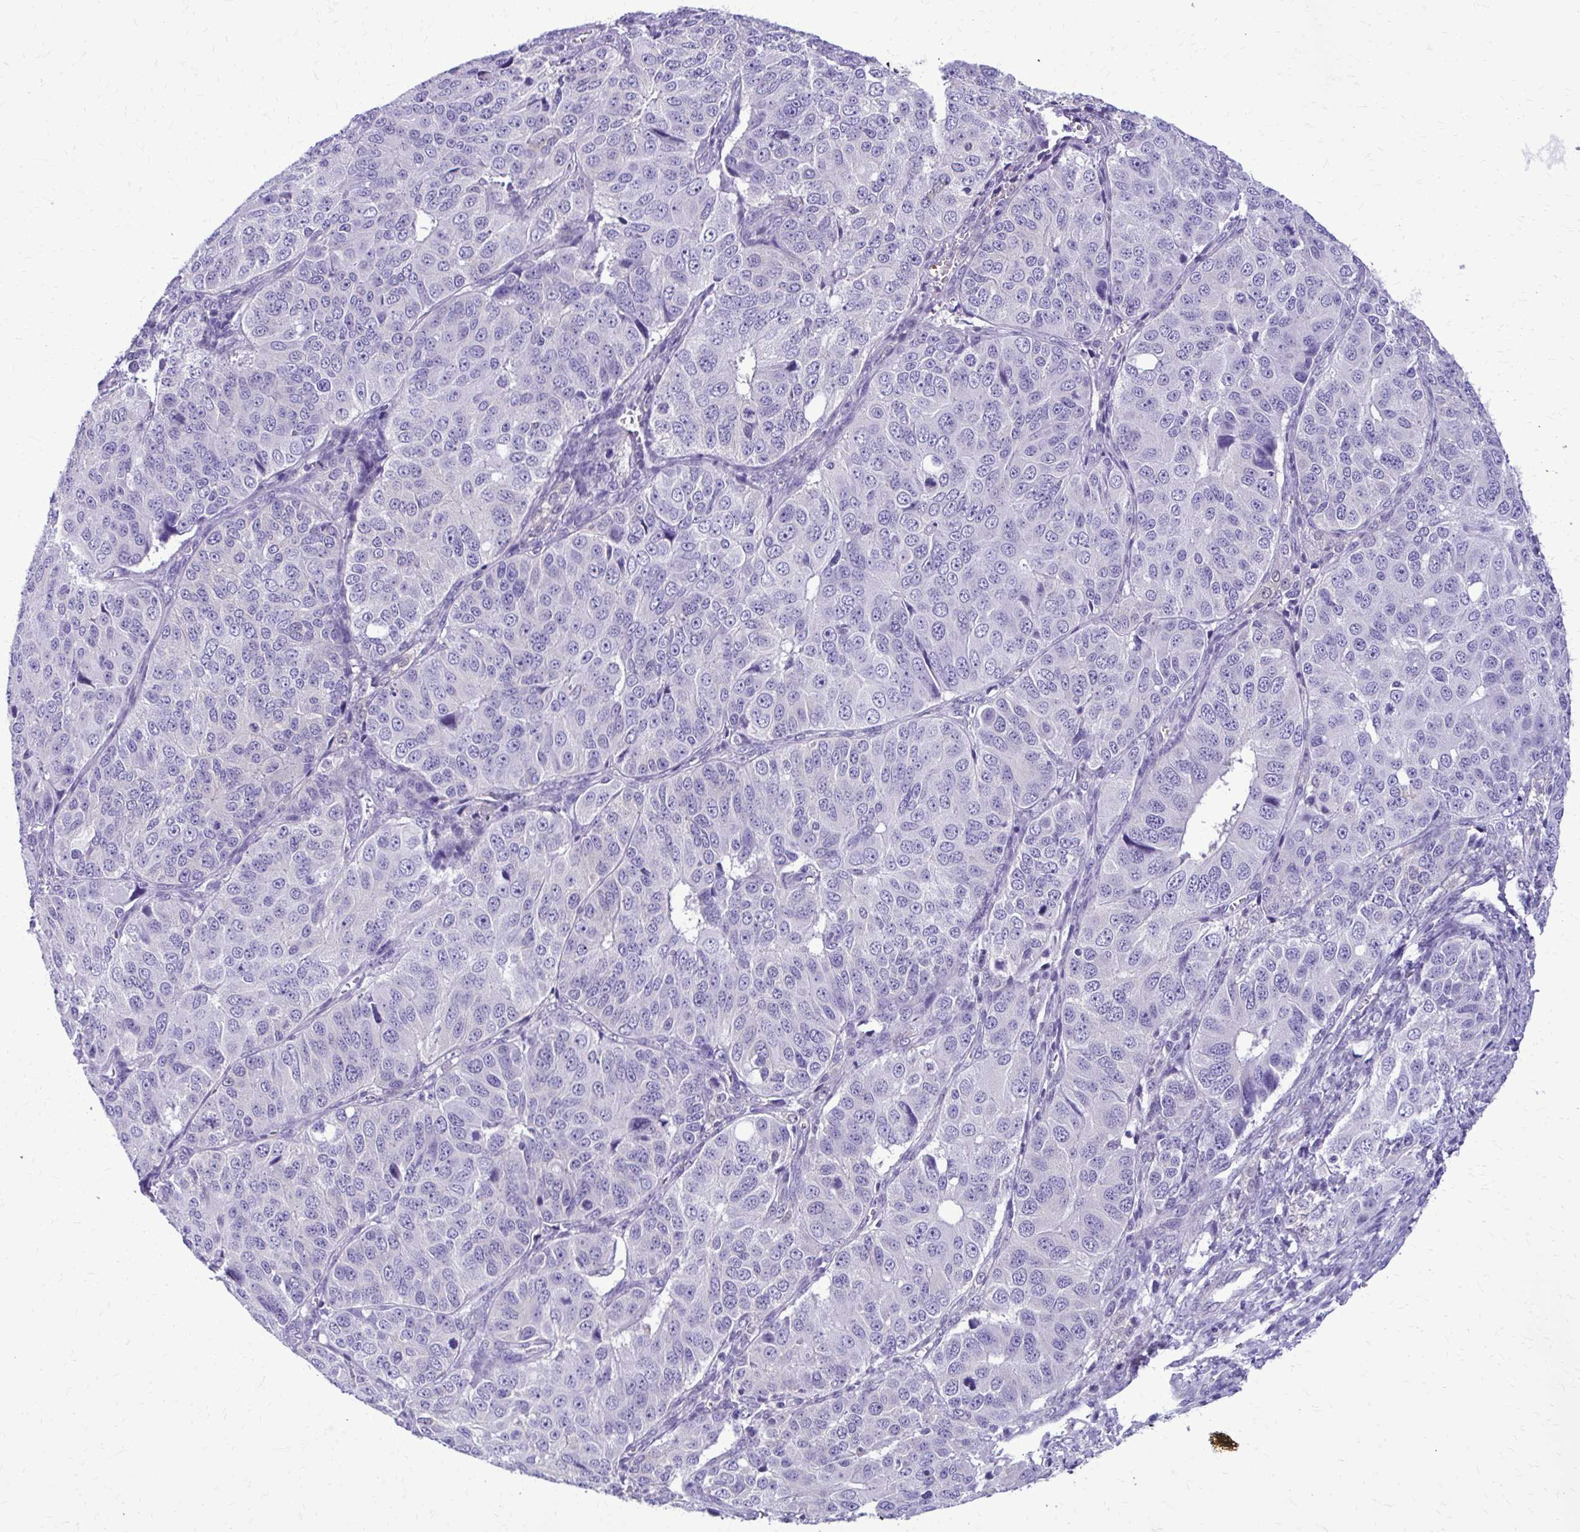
{"staining": {"intensity": "negative", "quantity": "none", "location": "none"}, "tissue": "ovarian cancer", "cell_type": "Tumor cells", "image_type": "cancer", "snomed": [{"axis": "morphology", "description": "Carcinoma, endometroid"}, {"axis": "topography", "description": "Ovary"}], "caption": "Tumor cells are negative for protein expression in human ovarian cancer.", "gene": "RASL11B", "patient": {"sex": "female", "age": 51}}